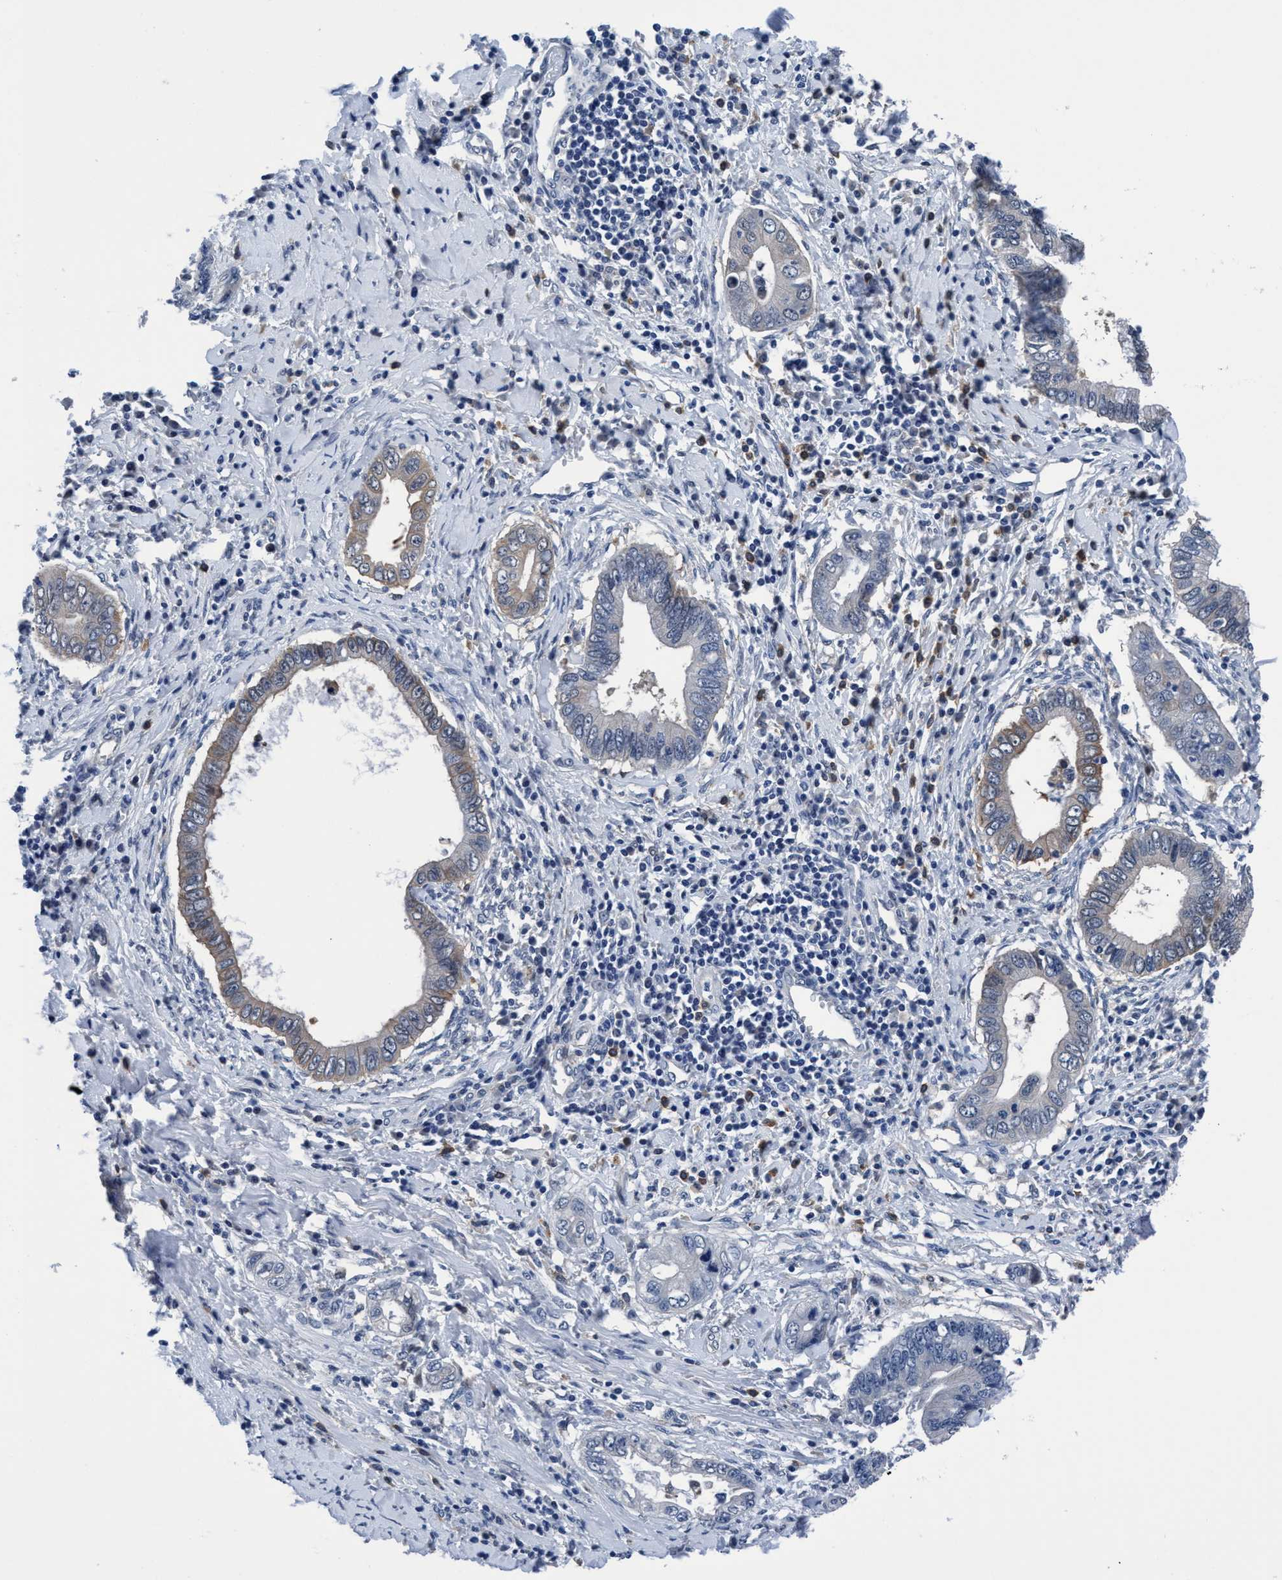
{"staining": {"intensity": "weak", "quantity": "<25%", "location": "cytoplasmic/membranous"}, "tissue": "cervical cancer", "cell_type": "Tumor cells", "image_type": "cancer", "snomed": [{"axis": "morphology", "description": "Adenocarcinoma, NOS"}, {"axis": "topography", "description": "Cervix"}], "caption": "The photomicrograph displays no staining of tumor cells in cervical cancer. Brightfield microscopy of immunohistochemistry (IHC) stained with DAB (3,3'-diaminobenzidine) (brown) and hematoxylin (blue), captured at high magnification.", "gene": "TMEM94", "patient": {"sex": "female", "age": 44}}